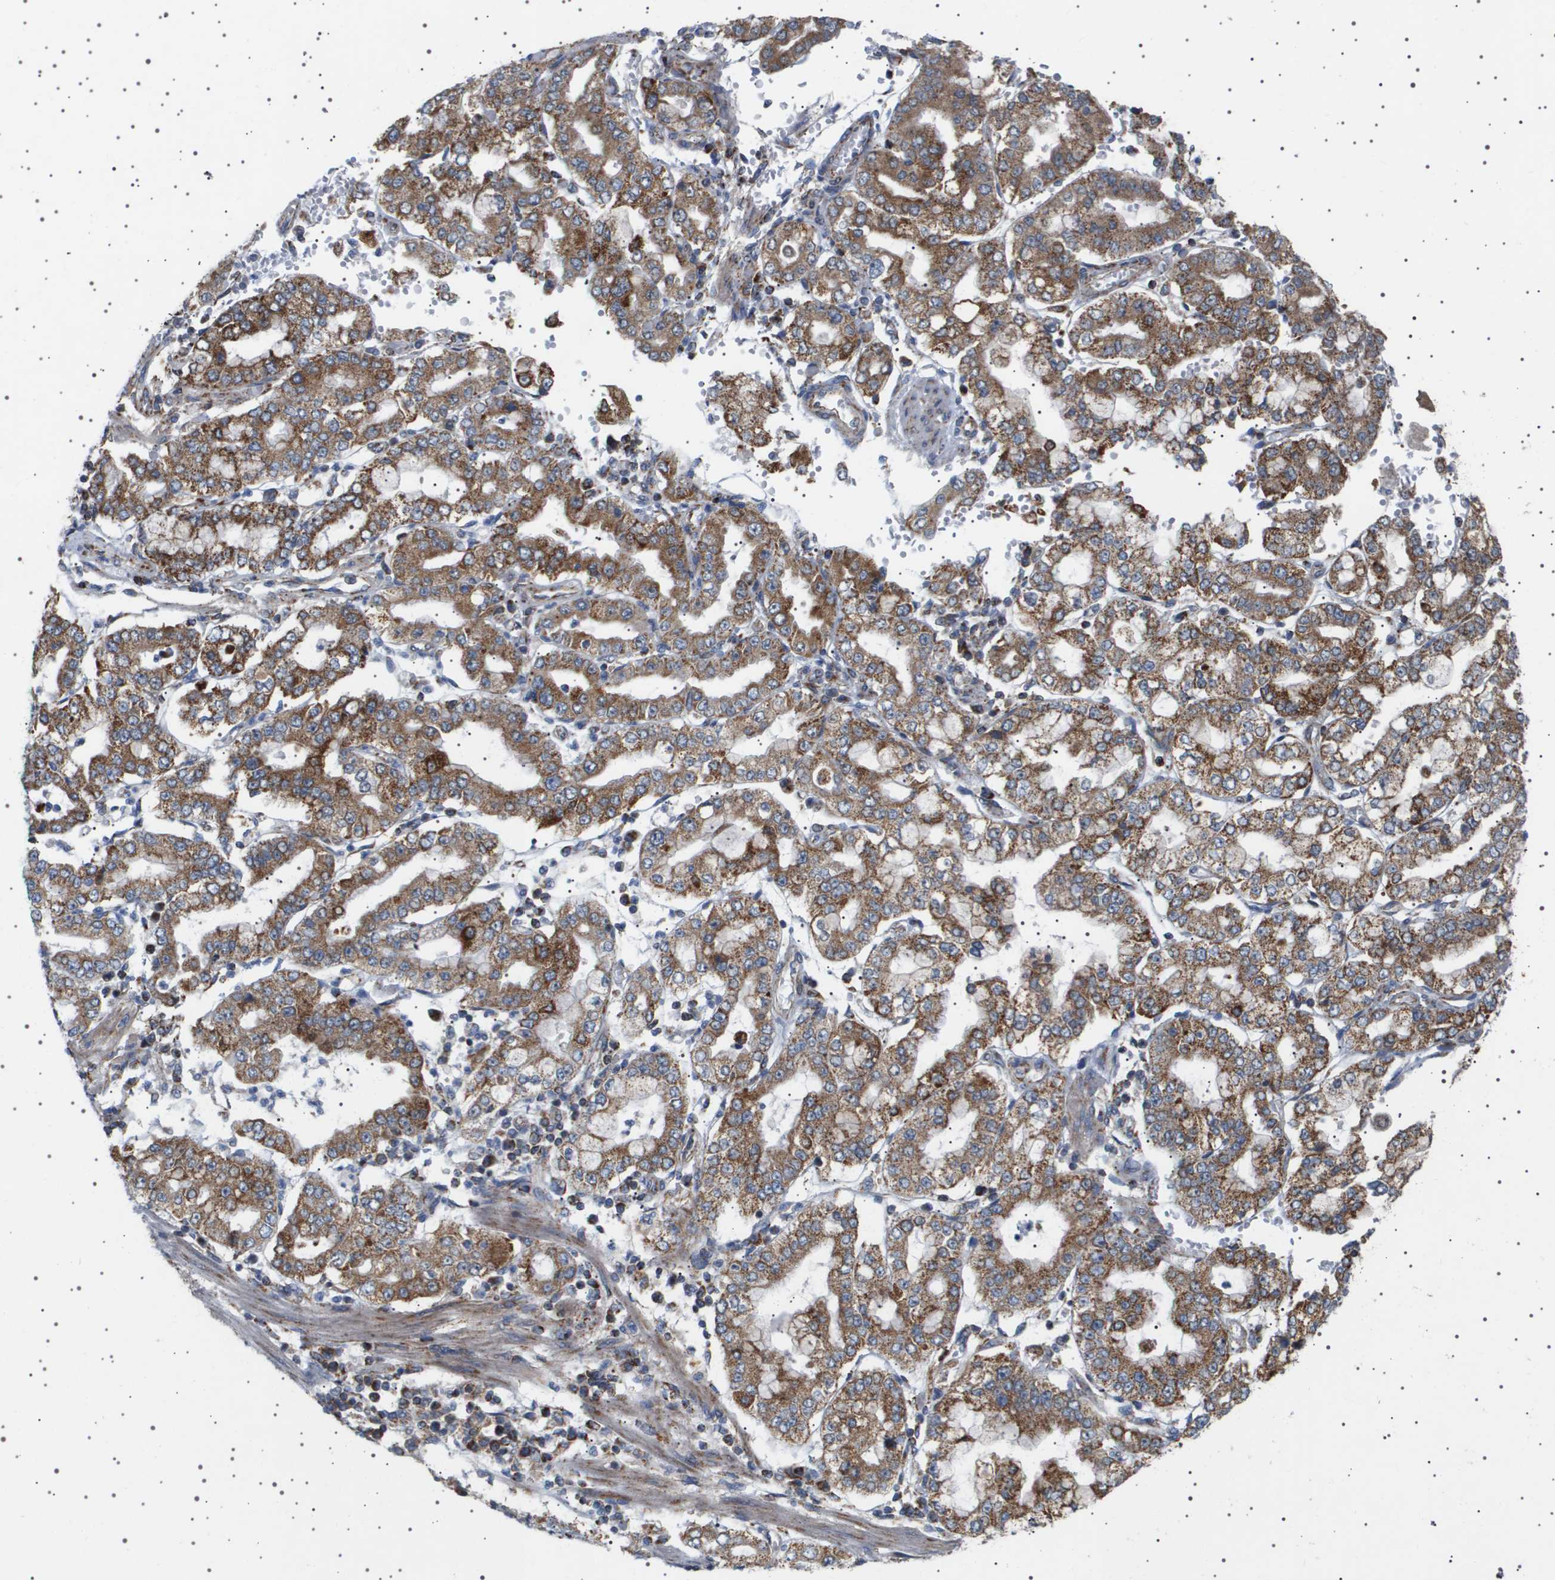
{"staining": {"intensity": "moderate", "quantity": ">75%", "location": "cytoplasmic/membranous"}, "tissue": "stomach cancer", "cell_type": "Tumor cells", "image_type": "cancer", "snomed": [{"axis": "morphology", "description": "Adenocarcinoma, NOS"}, {"axis": "topography", "description": "Stomach"}], "caption": "Immunohistochemical staining of human stomach cancer exhibits medium levels of moderate cytoplasmic/membranous protein positivity in approximately >75% of tumor cells.", "gene": "UBXN8", "patient": {"sex": "male", "age": 76}}